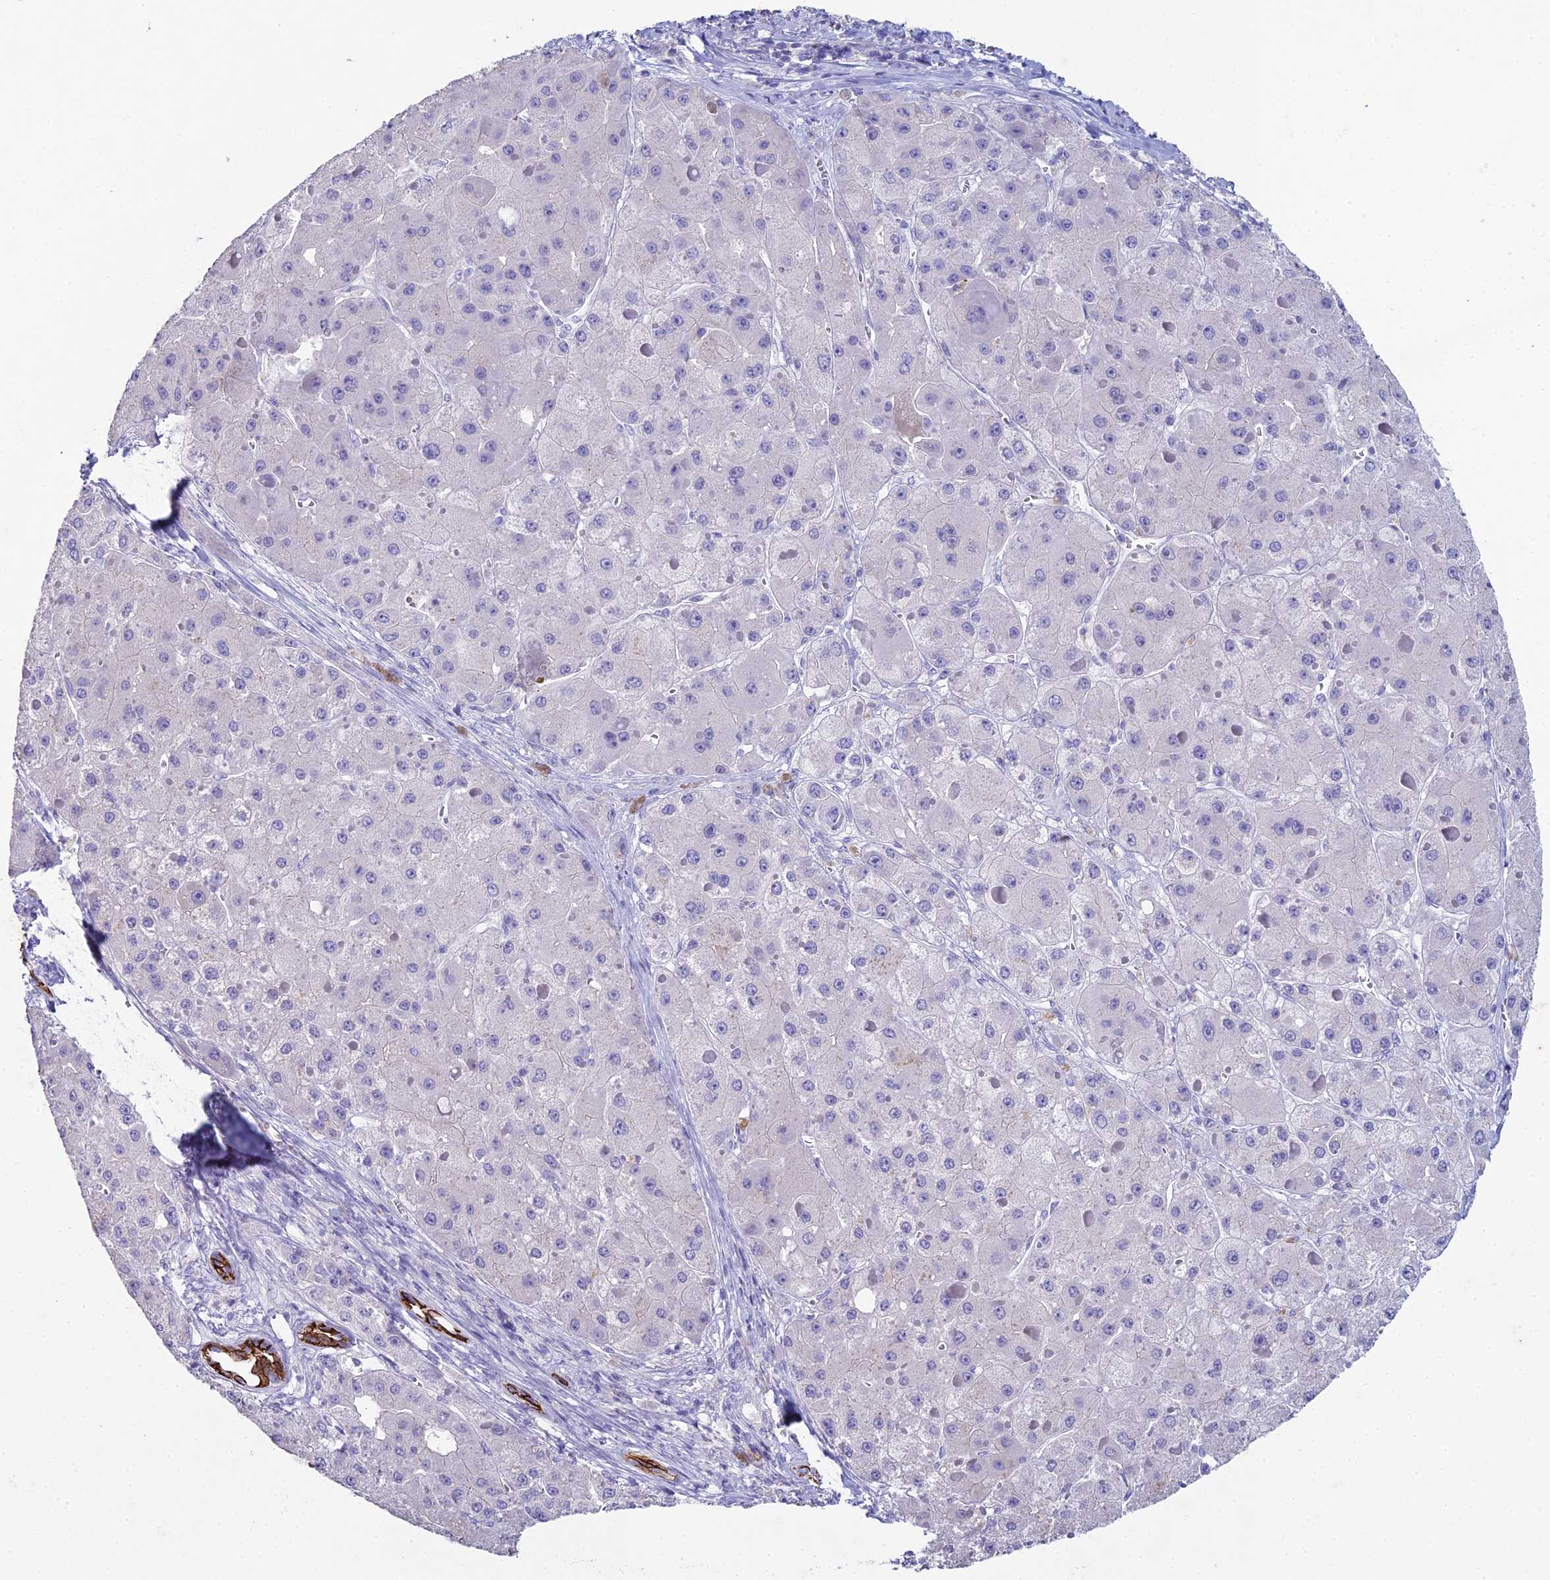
{"staining": {"intensity": "negative", "quantity": "none", "location": "none"}, "tissue": "liver cancer", "cell_type": "Tumor cells", "image_type": "cancer", "snomed": [{"axis": "morphology", "description": "Carcinoma, Hepatocellular, NOS"}, {"axis": "topography", "description": "Liver"}], "caption": "Liver hepatocellular carcinoma was stained to show a protein in brown. There is no significant expression in tumor cells.", "gene": "NCAM1", "patient": {"sex": "female", "age": 73}}